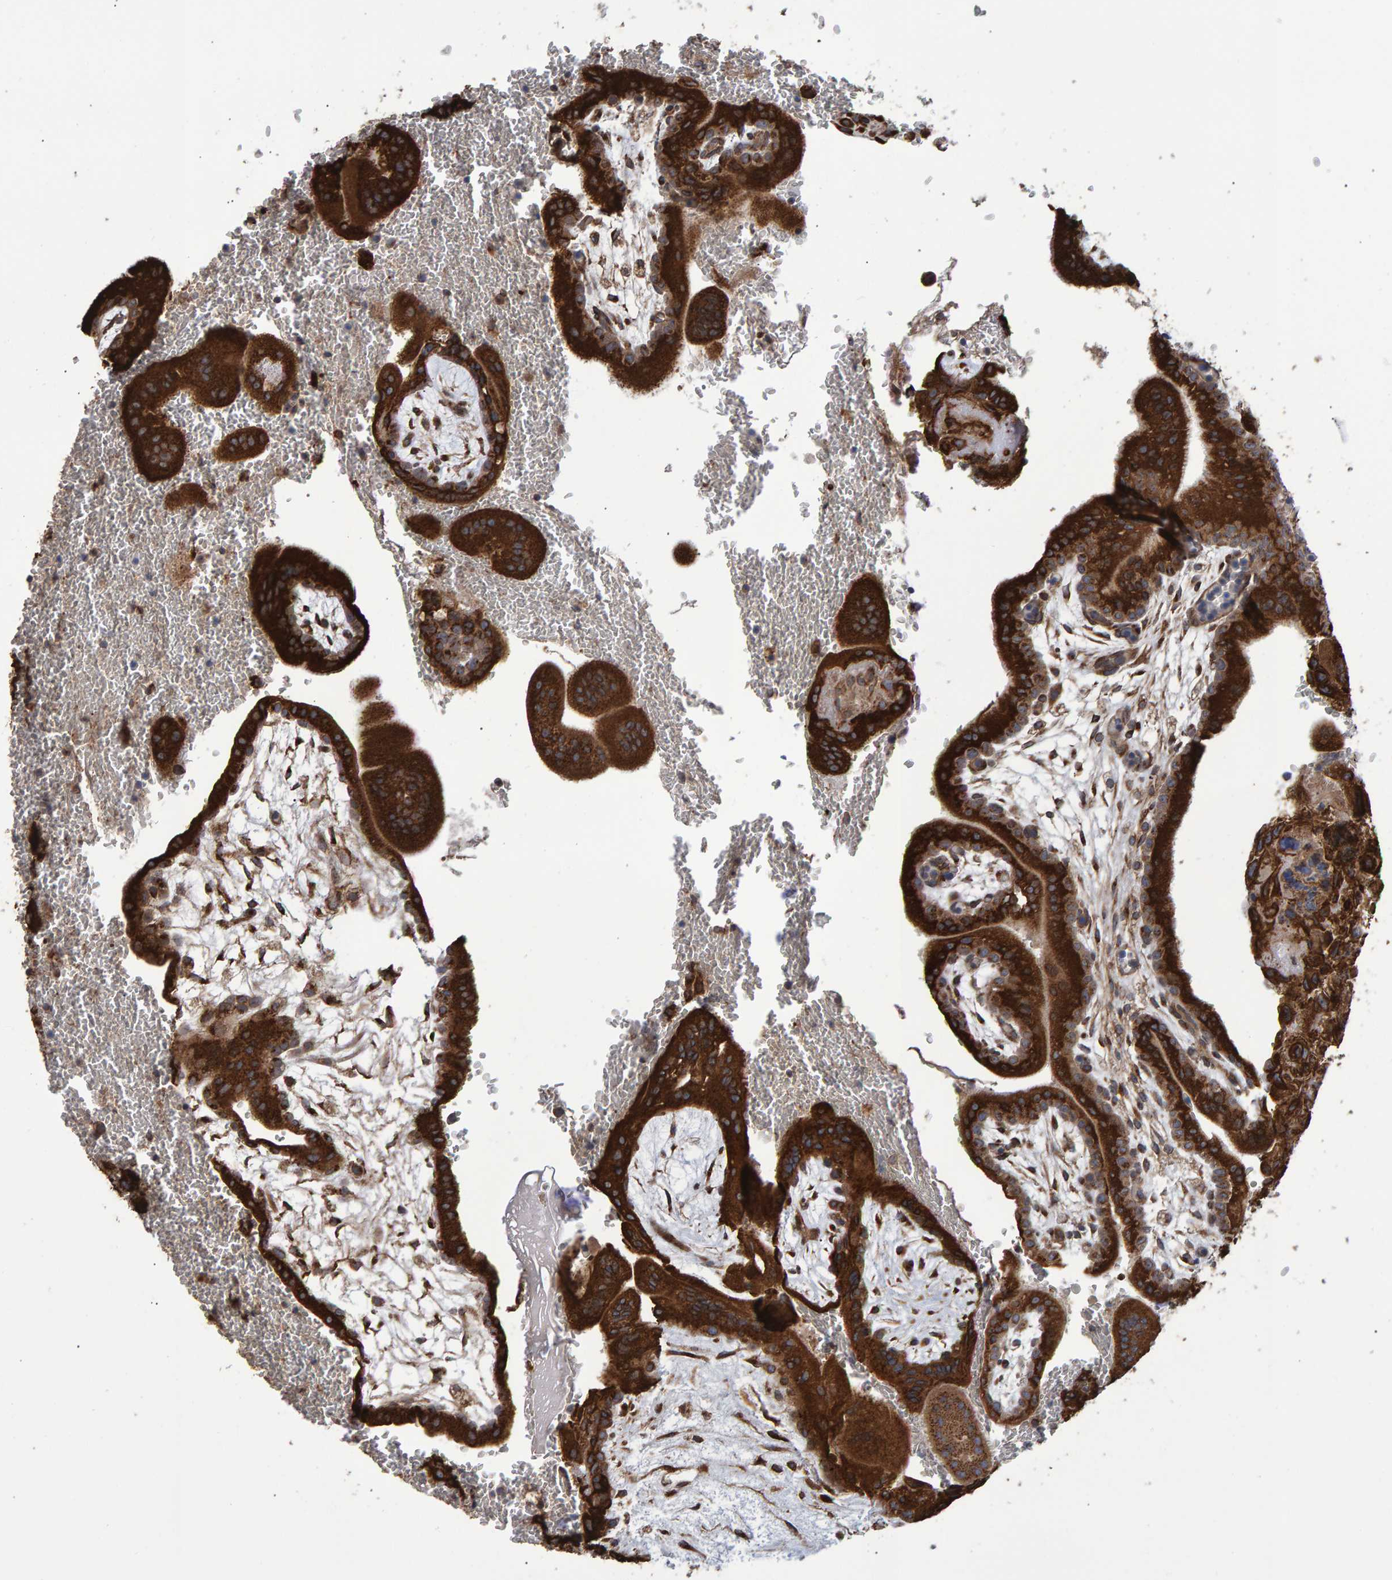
{"staining": {"intensity": "strong", "quantity": ">75%", "location": "cytoplasmic/membranous"}, "tissue": "placenta", "cell_type": "Decidual cells", "image_type": "normal", "snomed": [{"axis": "morphology", "description": "Normal tissue, NOS"}, {"axis": "topography", "description": "Placenta"}], "caption": "IHC (DAB (3,3'-diaminobenzidine)) staining of benign human placenta reveals strong cytoplasmic/membranous protein staining in about >75% of decidual cells.", "gene": "FAM117A", "patient": {"sex": "female", "age": 35}}